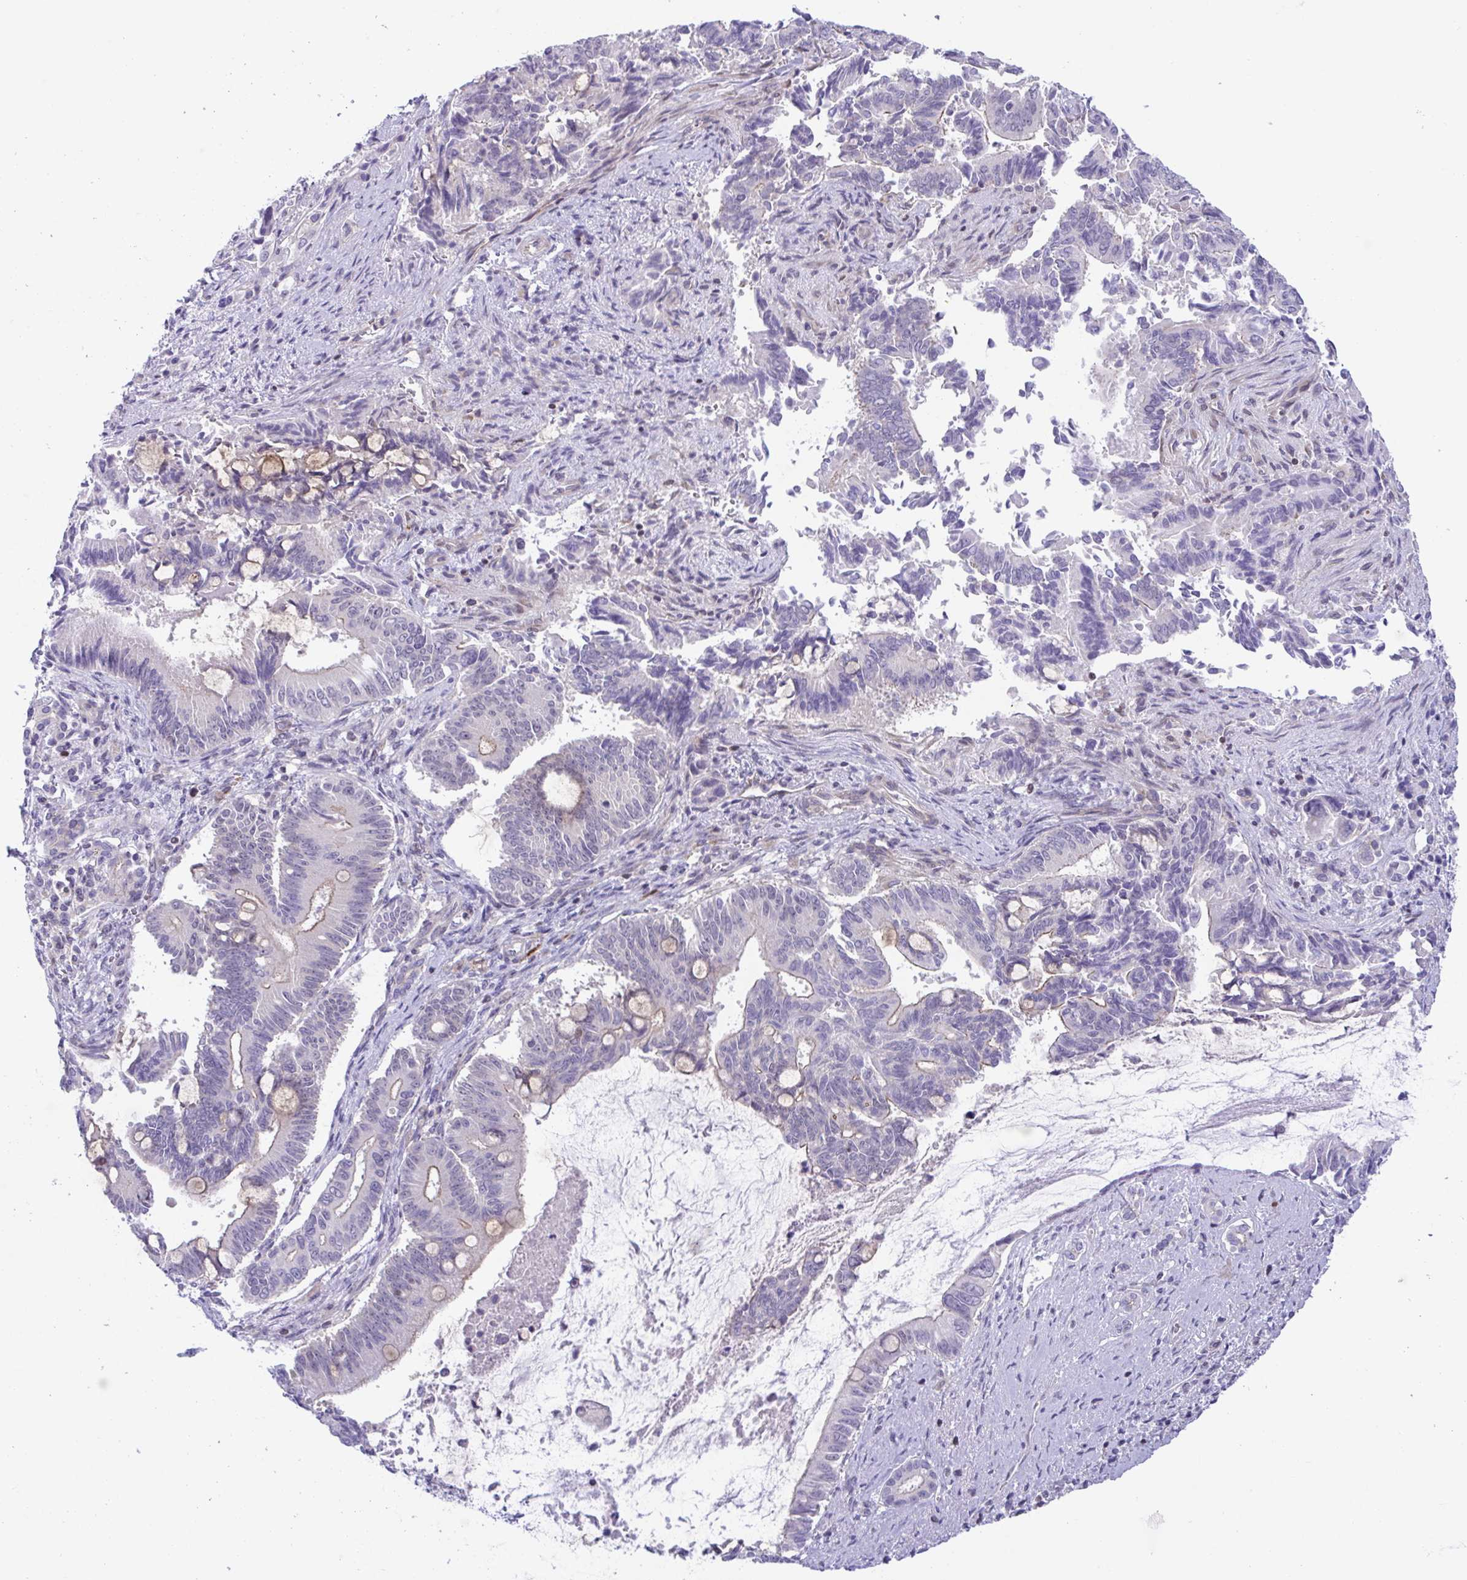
{"staining": {"intensity": "negative", "quantity": "none", "location": "none"}, "tissue": "pancreatic cancer", "cell_type": "Tumor cells", "image_type": "cancer", "snomed": [{"axis": "morphology", "description": "Adenocarcinoma, NOS"}, {"axis": "topography", "description": "Pancreas"}], "caption": "Tumor cells show no significant protein positivity in pancreatic cancer (adenocarcinoma).", "gene": "SNX11", "patient": {"sex": "male", "age": 68}}